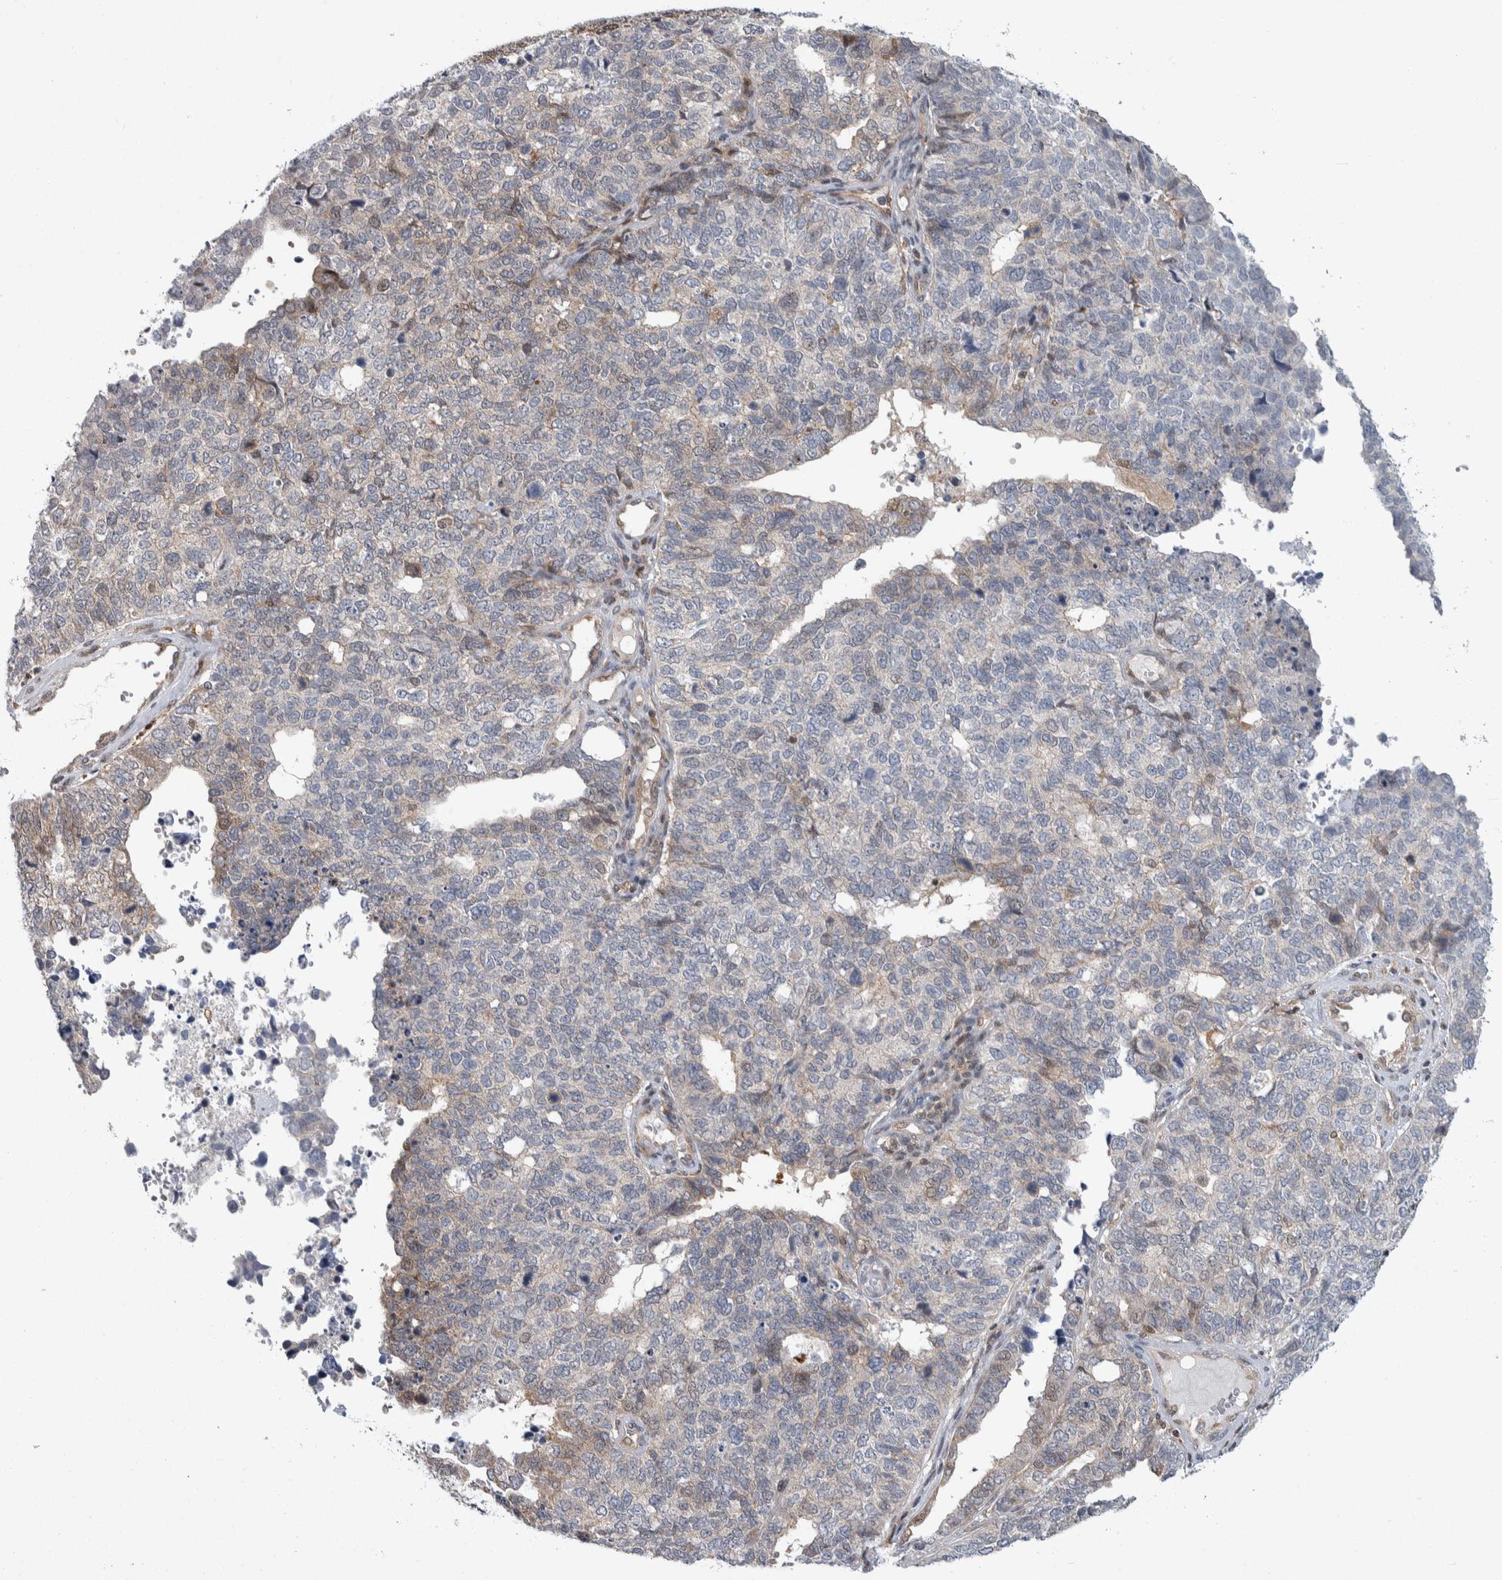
{"staining": {"intensity": "weak", "quantity": "<25%", "location": "cytoplasmic/membranous"}, "tissue": "cervical cancer", "cell_type": "Tumor cells", "image_type": "cancer", "snomed": [{"axis": "morphology", "description": "Squamous cell carcinoma, NOS"}, {"axis": "topography", "description": "Cervix"}], "caption": "Squamous cell carcinoma (cervical) stained for a protein using immunohistochemistry displays no expression tumor cells.", "gene": "PTPA", "patient": {"sex": "female", "age": 63}}